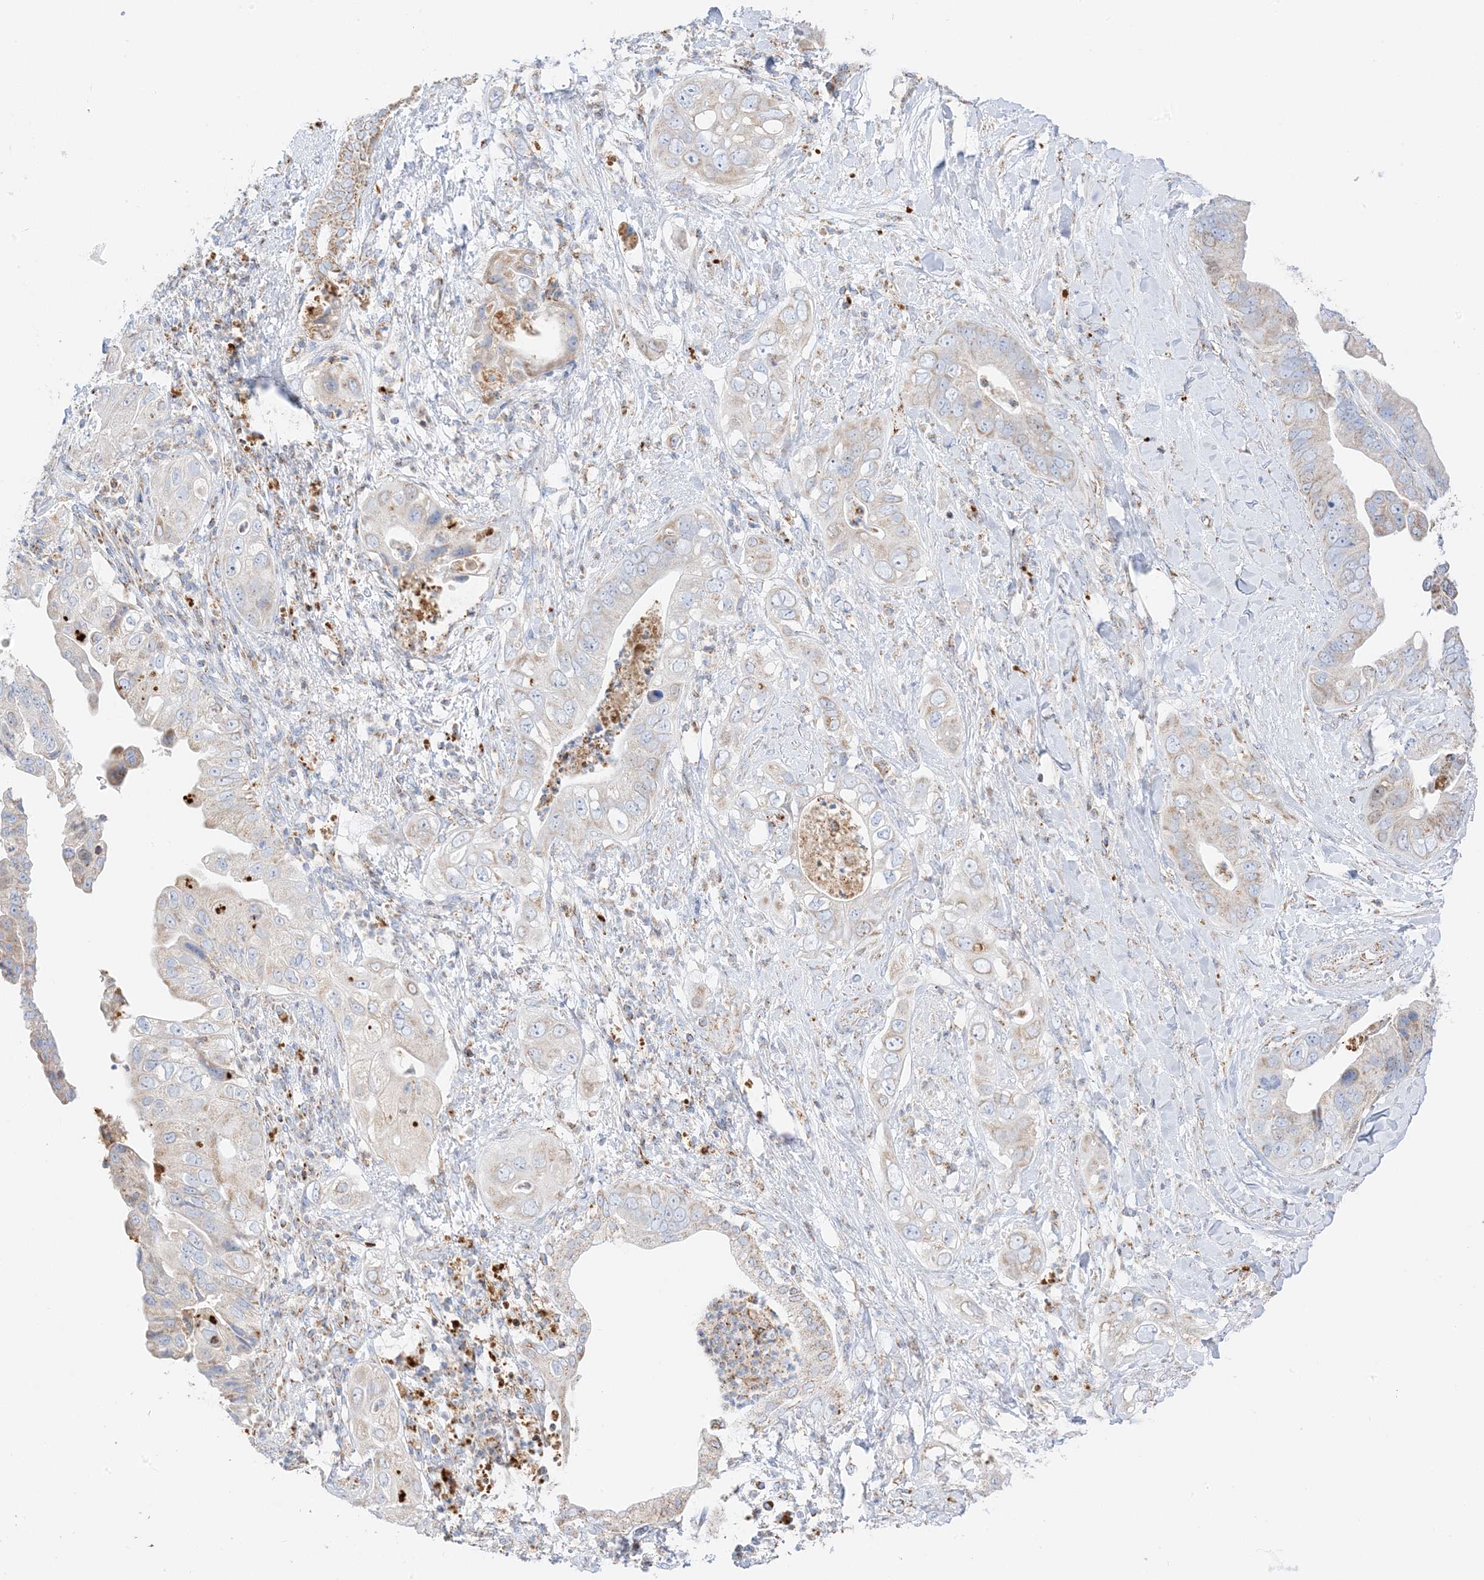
{"staining": {"intensity": "moderate", "quantity": "<25%", "location": "cytoplasmic/membranous"}, "tissue": "pancreatic cancer", "cell_type": "Tumor cells", "image_type": "cancer", "snomed": [{"axis": "morphology", "description": "Adenocarcinoma, NOS"}, {"axis": "topography", "description": "Pancreas"}], "caption": "High-magnification brightfield microscopy of adenocarcinoma (pancreatic) stained with DAB (brown) and counterstained with hematoxylin (blue). tumor cells exhibit moderate cytoplasmic/membranous positivity is present in about<25% of cells.", "gene": "CAPN13", "patient": {"sex": "female", "age": 78}}